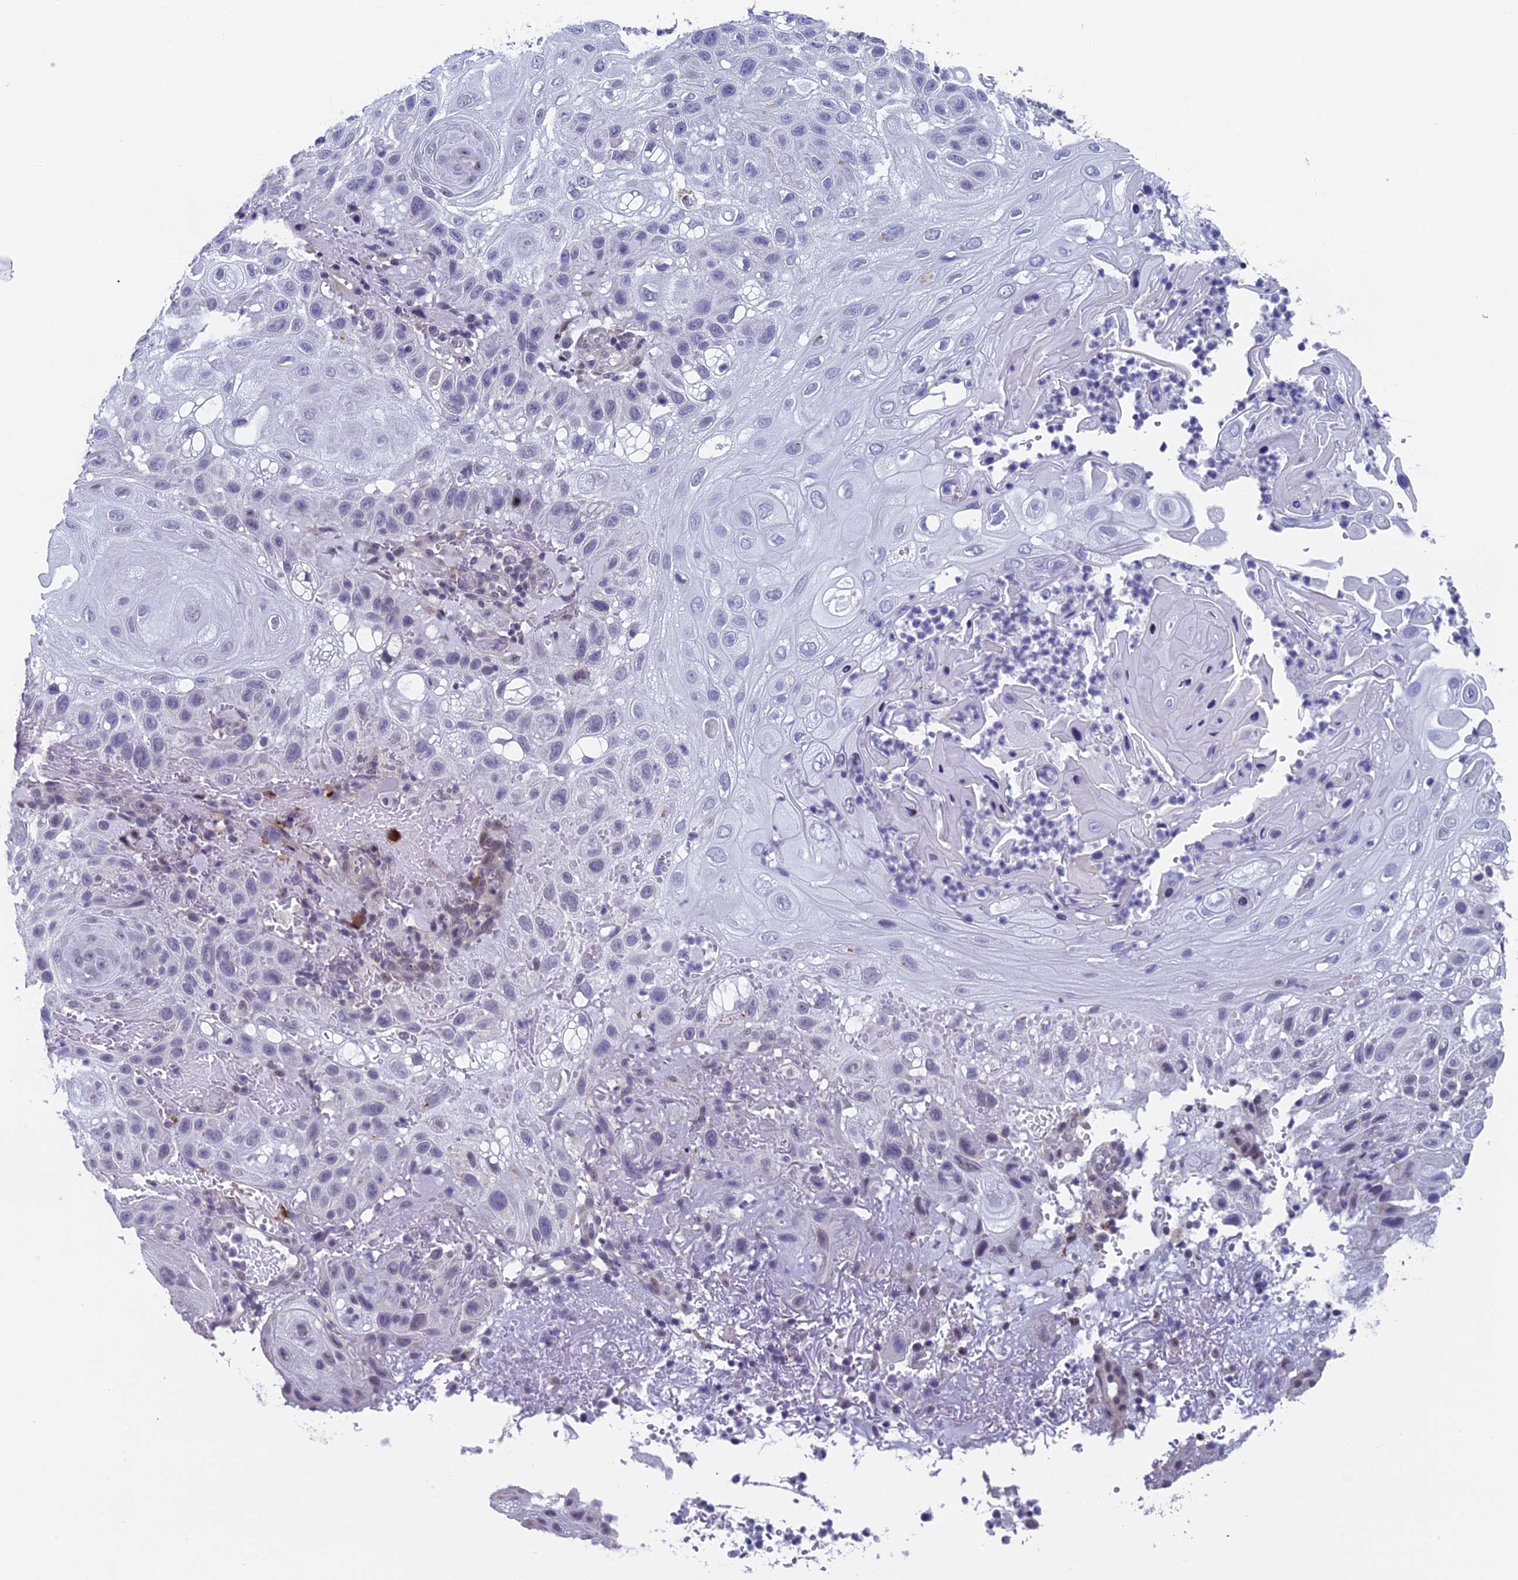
{"staining": {"intensity": "negative", "quantity": "none", "location": "none"}, "tissue": "skin cancer", "cell_type": "Tumor cells", "image_type": "cancer", "snomed": [{"axis": "morphology", "description": "Normal tissue, NOS"}, {"axis": "morphology", "description": "Squamous cell carcinoma, NOS"}, {"axis": "topography", "description": "Skin"}], "caption": "High power microscopy histopathology image of an immunohistochemistry (IHC) photomicrograph of skin cancer, revealing no significant expression in tumor cells.", "gene": "CNEP1R1", "patient": {"sex": "female", "age": 96}}